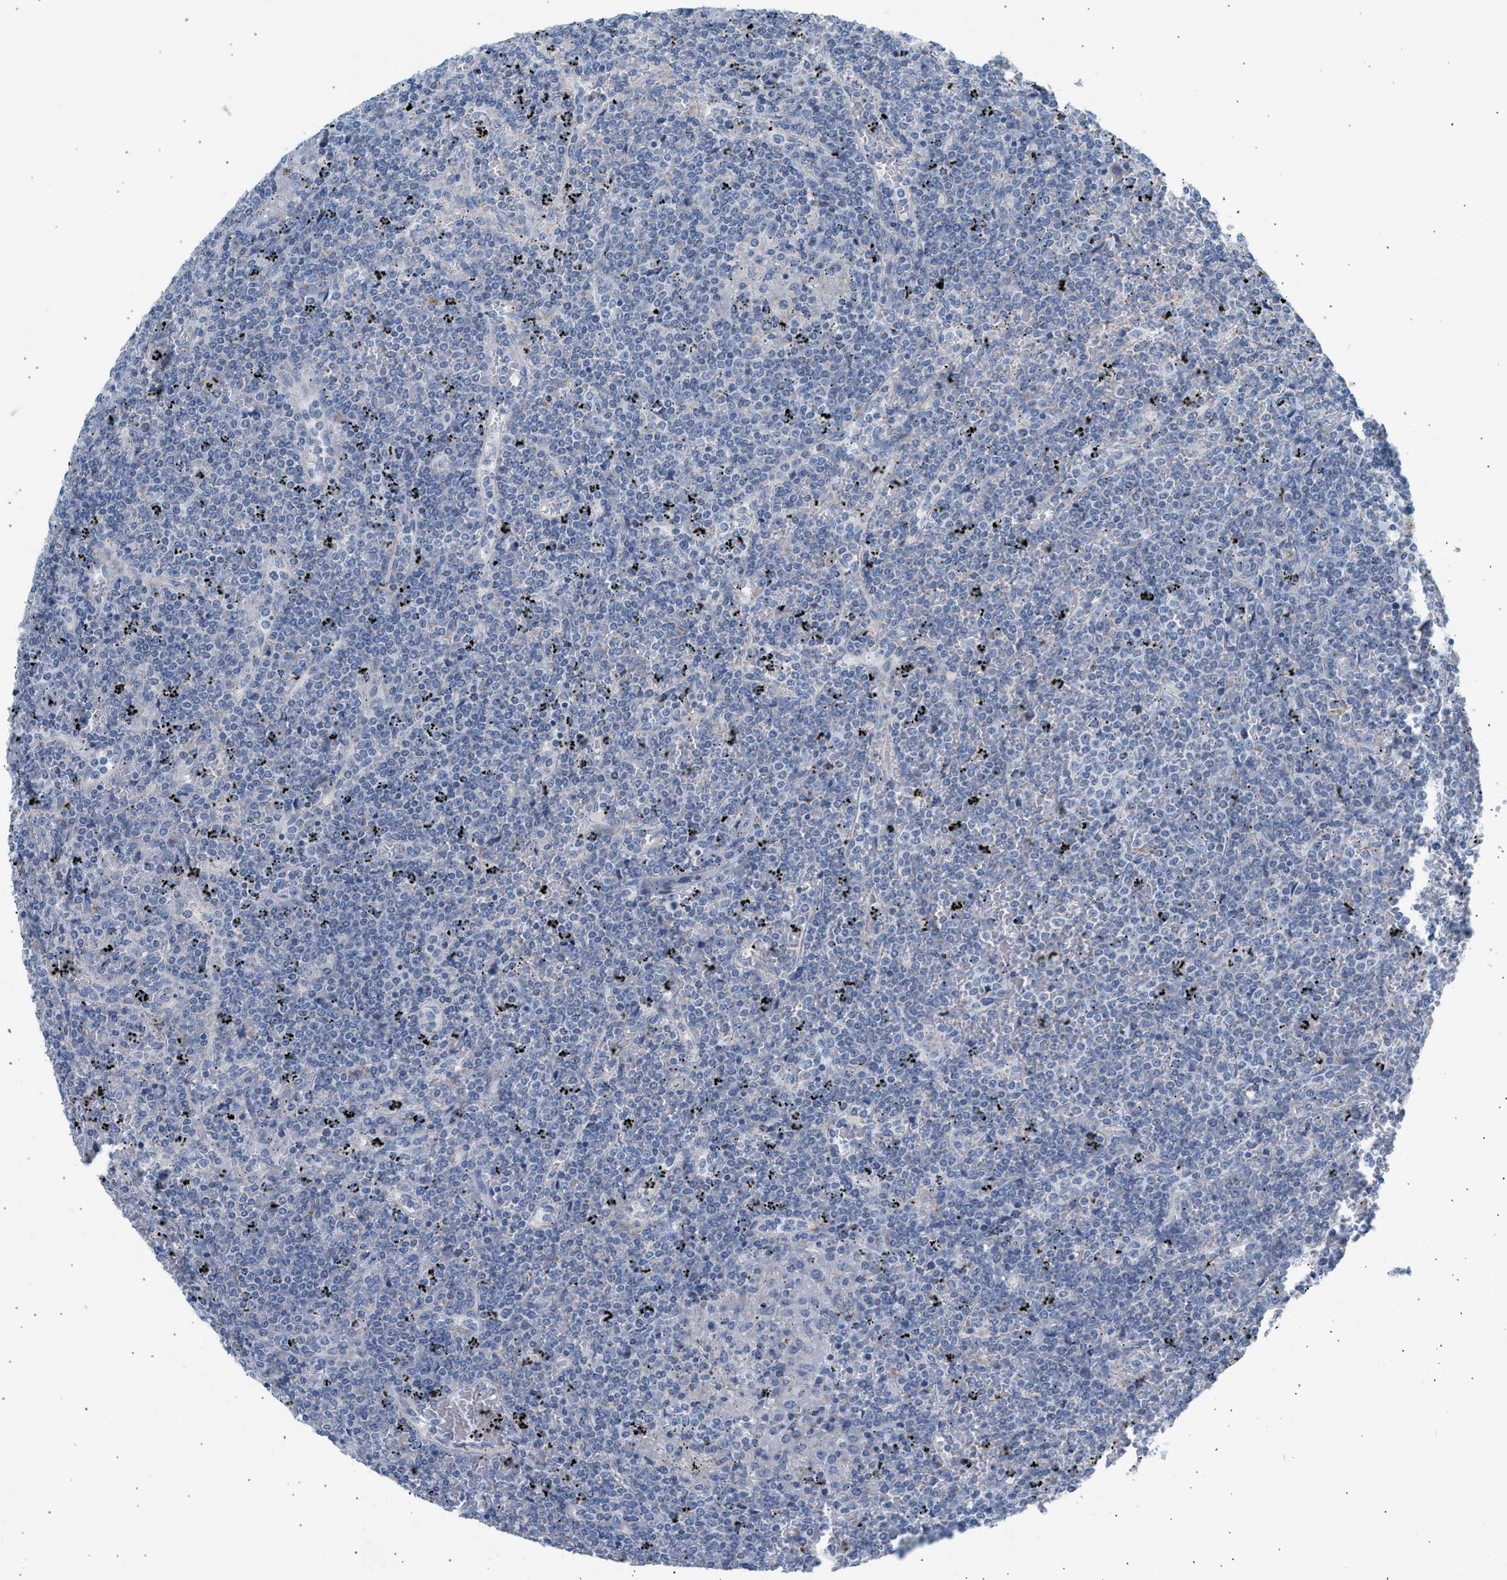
{"staining": {"intensity": "negative", "quantity": "none", "location": "none"}, "tissue": "lymphoma", "cell_type": "Tumor cells", "image_type": "cancer", "snomed": [{"axis": "morphology", "description": "Malignant lymphoma, non-Hodgkin's type, Low grade"}, {"axis": "topography", "description": "Spleen"}], "caption": "Immunohistochemistry of human malignant lymphoma, non-Hodgkin's type (low-grade) demonstrates no expression in tumor cells. (DAB immunohistochemistry (IHC), high magnification).", "gene": "NDUFS8", "patient": {"sex": "female", "age": 19}}